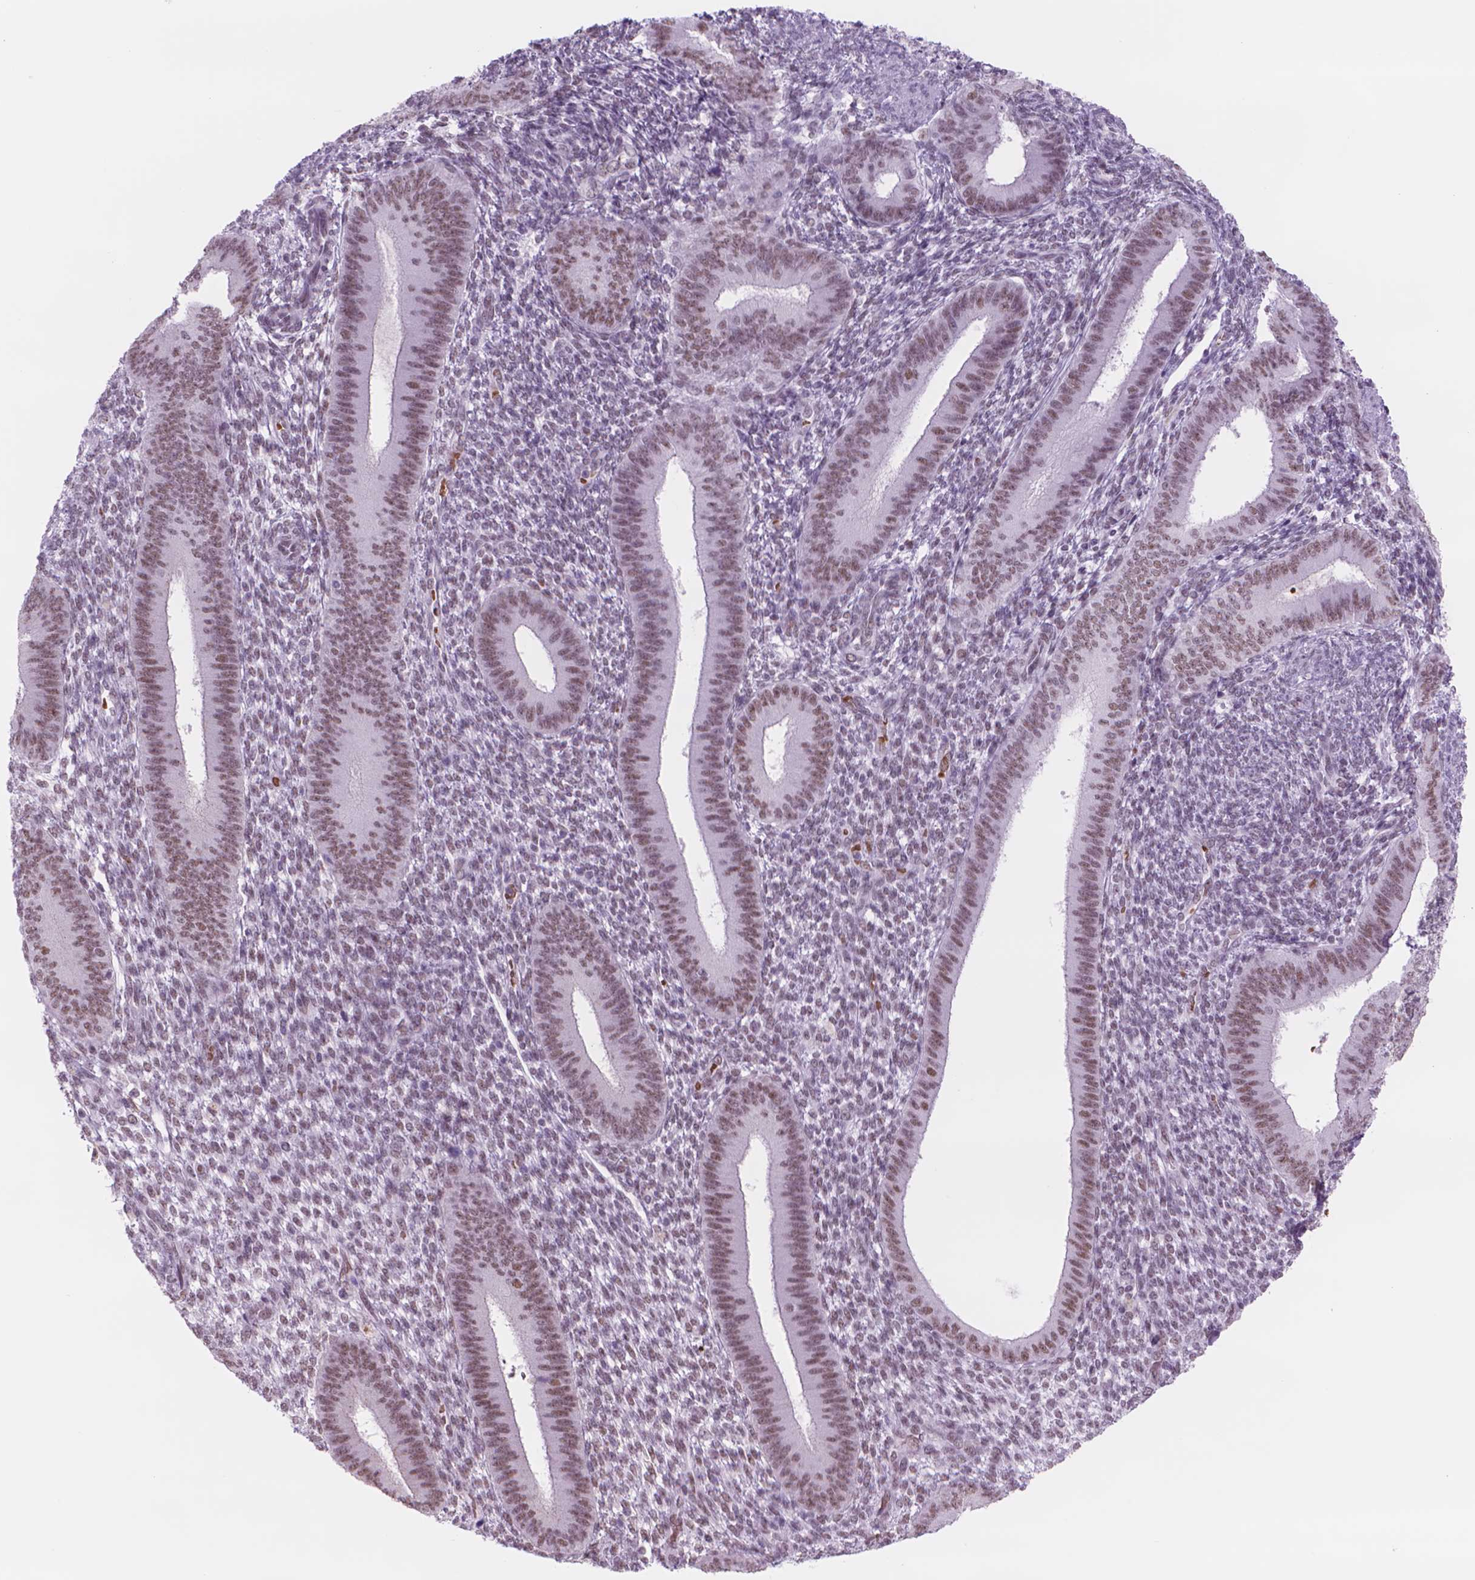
{"staining": {"intensity": "moderate", "quantity": "<25%", "location": "nuclear"}, "tissue": "endometrium", "cell_type": "Cells in endometrial stroma", "image_type": "normal", "snomed": [{"axis": "morphology", "description": "Normal tissue, NOS"}, {"axis": "topography", "description": "Endometrium"}], "caption": "Brown immunohistochemical staining in unremarkable endometrium displays moderate nuclear positivity in about <25% of cells in endometrial stroma.", "gene": "POLR3D", "patient": {"sex": "female", "age": 39}}